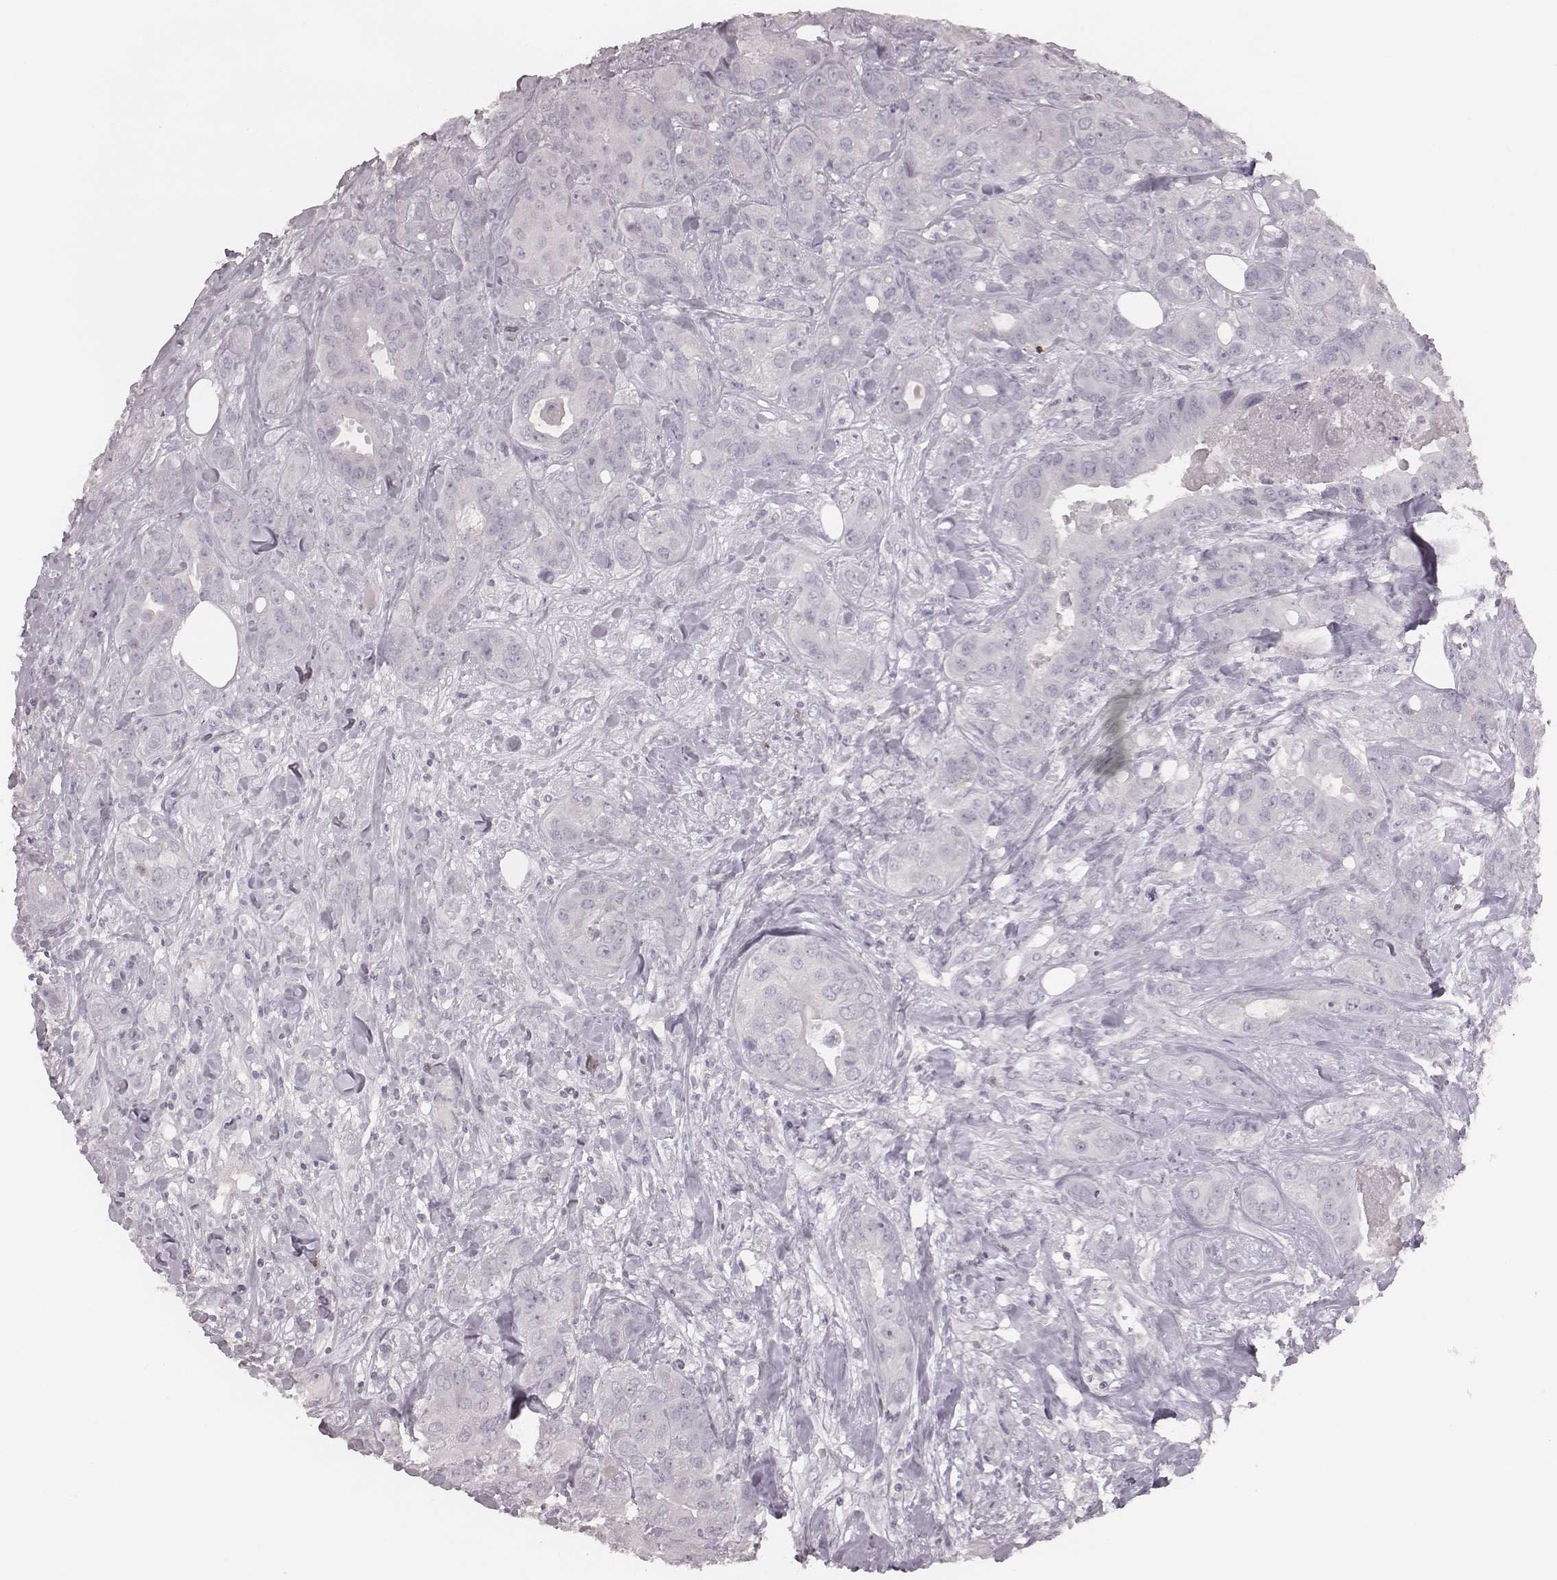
{"staining": {"intensity": "negative", "quantity": "none", "location": "none"}, "tissue": "breast cancer", "cell_type": "Tumor cells", "image_type": "cancer", "snomed": [{"axis": "morphology", "description": "Duct carcinoma"}, {"axis": "topography", "description": "Breast"}], "caption": "There is no significant staining in tumor cells of breast infiltrating ductal carcinoma.", "gene": "PDCD1", "patient": {"sex": "female", "age": 43}}